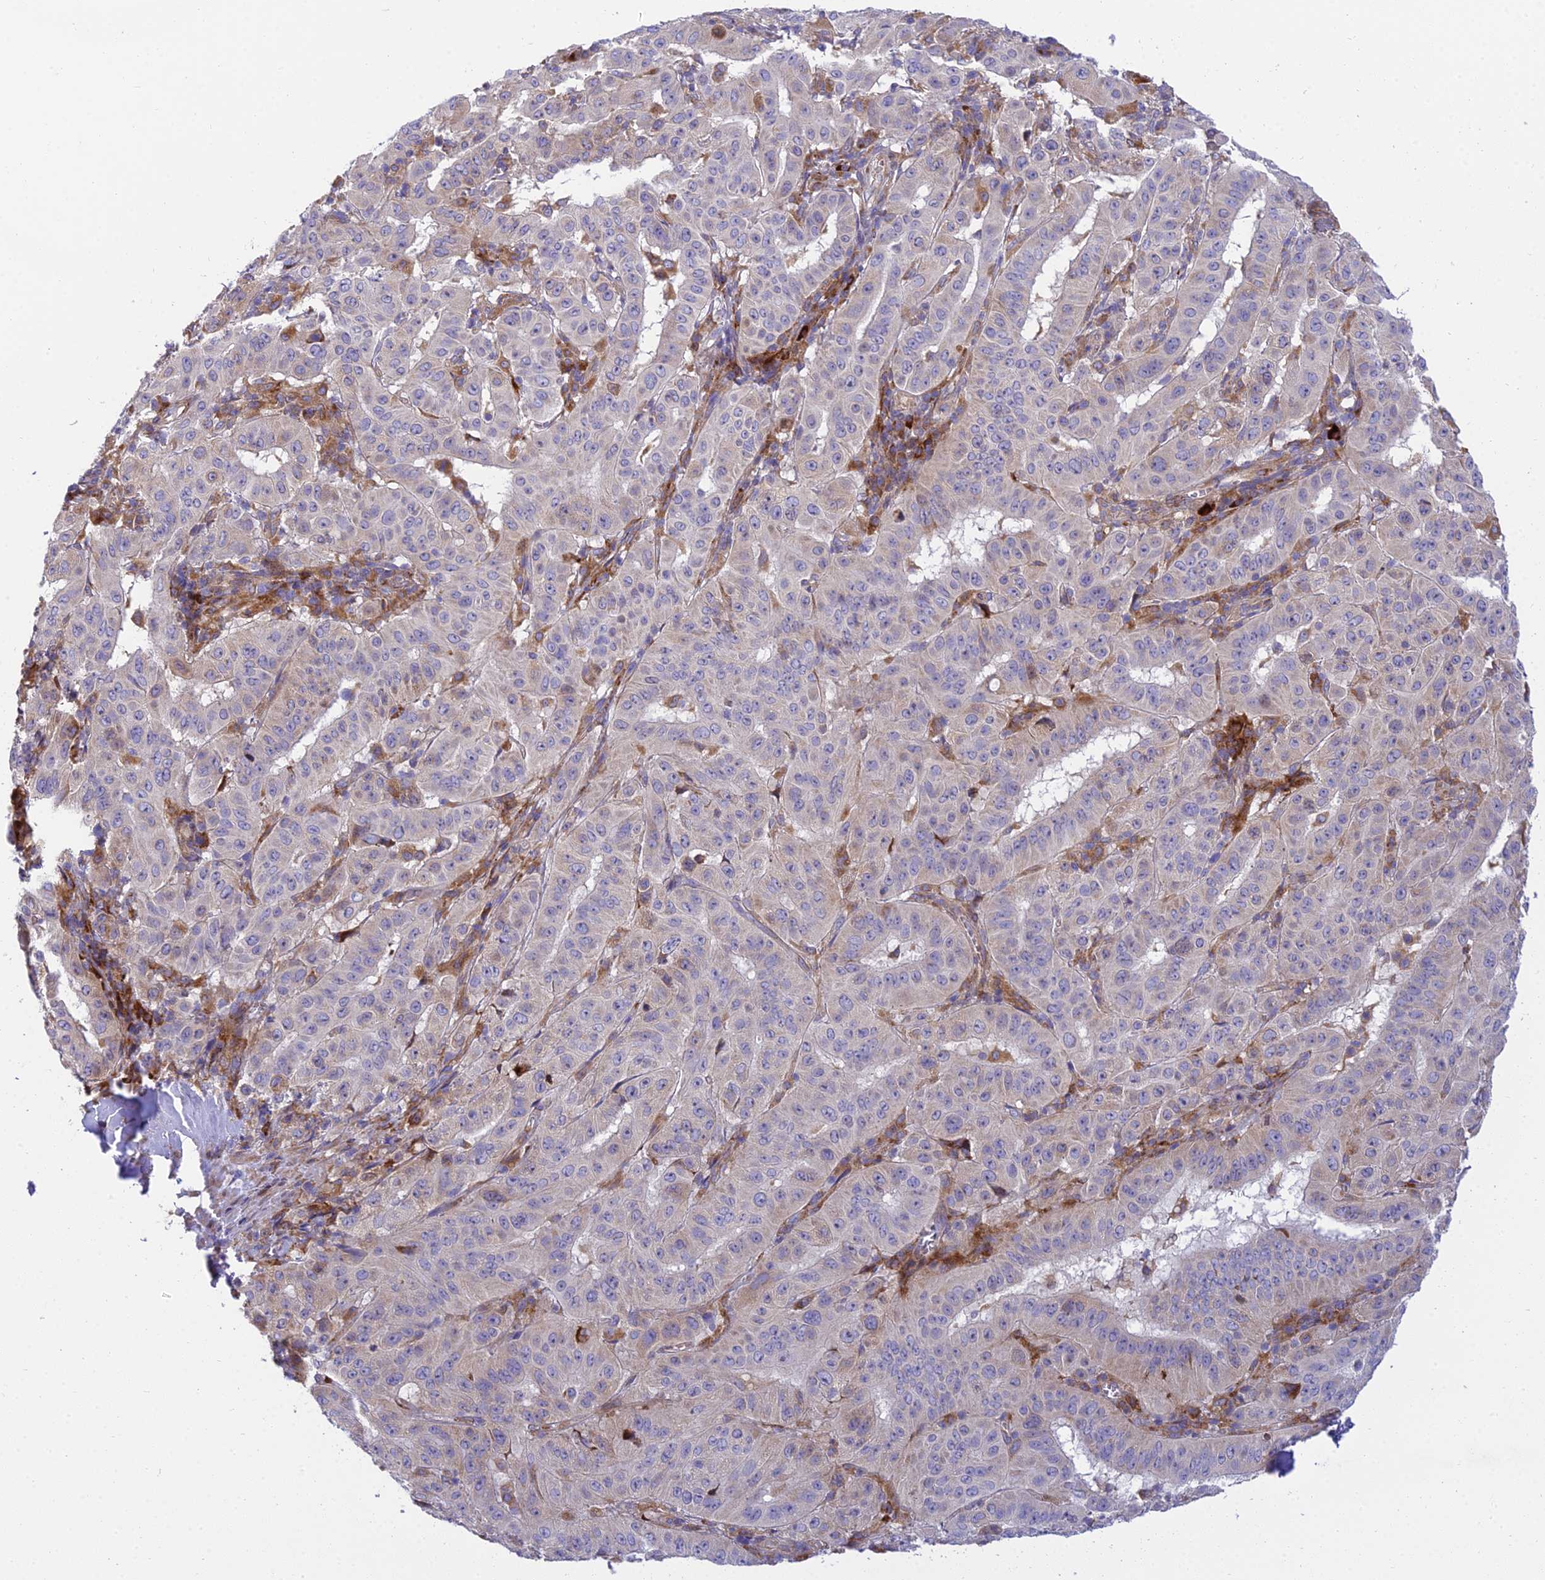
{"staining": {"intensity": "weak", "quantity": "<25%", "location": "cytoplasmic/membranous"}, "tissue": "pancreatic cancer", "cell_type": "Tumor cells", "image_type": "cancer", "snomed": [{"axis": "morphology", "description": "Adenocarcinoma, NOS"}, {"axis": "topography", "description": "Pancreas"}], "caption": "This is an IHC photomicrograph of human pancreatic cancer. There is no positivity in tumor cells.", "gene": "CLCN7", "patient": {"sex": "male", "age": 63}}